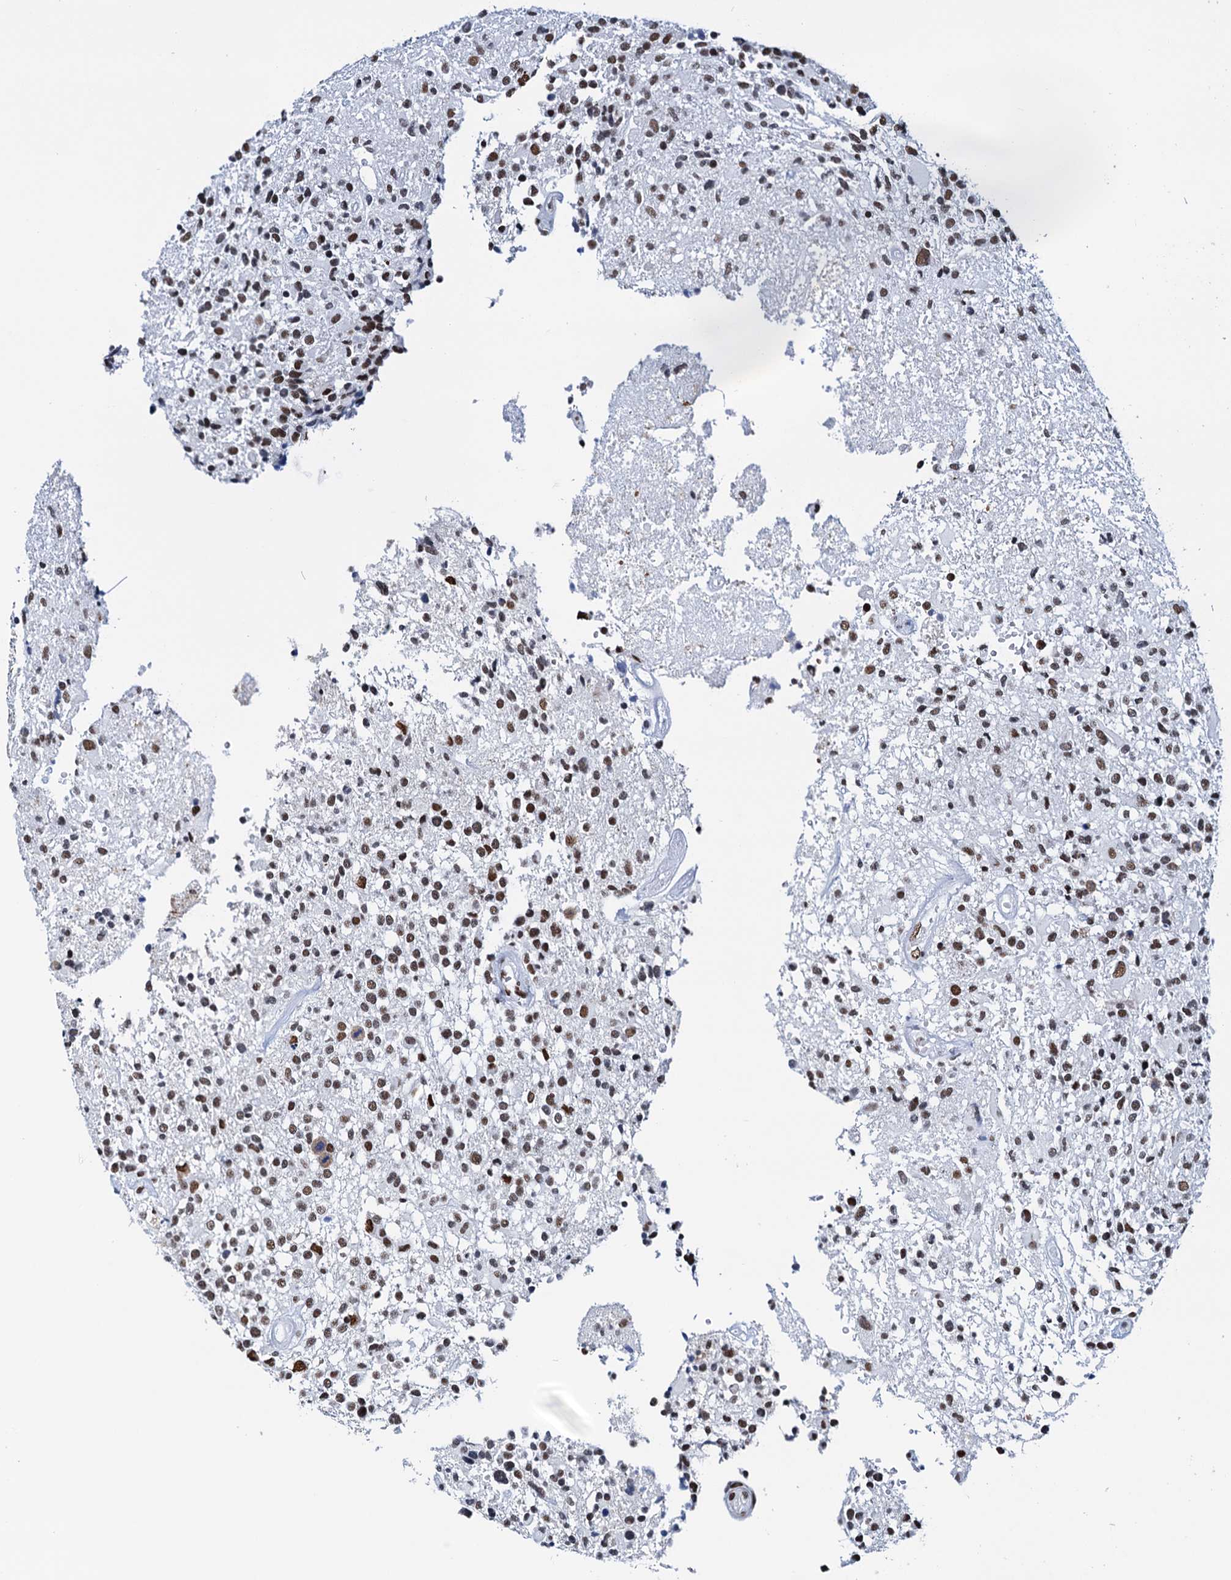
{"staining": {"intensity": "moderate", "quantity": ">75%", "location": "nuclear"}, "tissue": "glioma", "cell_type": "Tumor cells", "image_type": "cancer", "snomed": [{"axis": "morphology", "description": "Glioma, malignant, High grade"}, {"axis": "morphology", "description": "Glioblastoma, NOS"}, {"axis": "topography", "description": "Brain"}], "caption": "Immunohistochemical staining of human malignant glioma (high-grade) reveals medium levels of moderate nuclear positivity in approximately >75% of tumor cells. Nuclei are stained in blue.", "gene": "SLTM", "patient": {"sex": "male", "age": 60}}